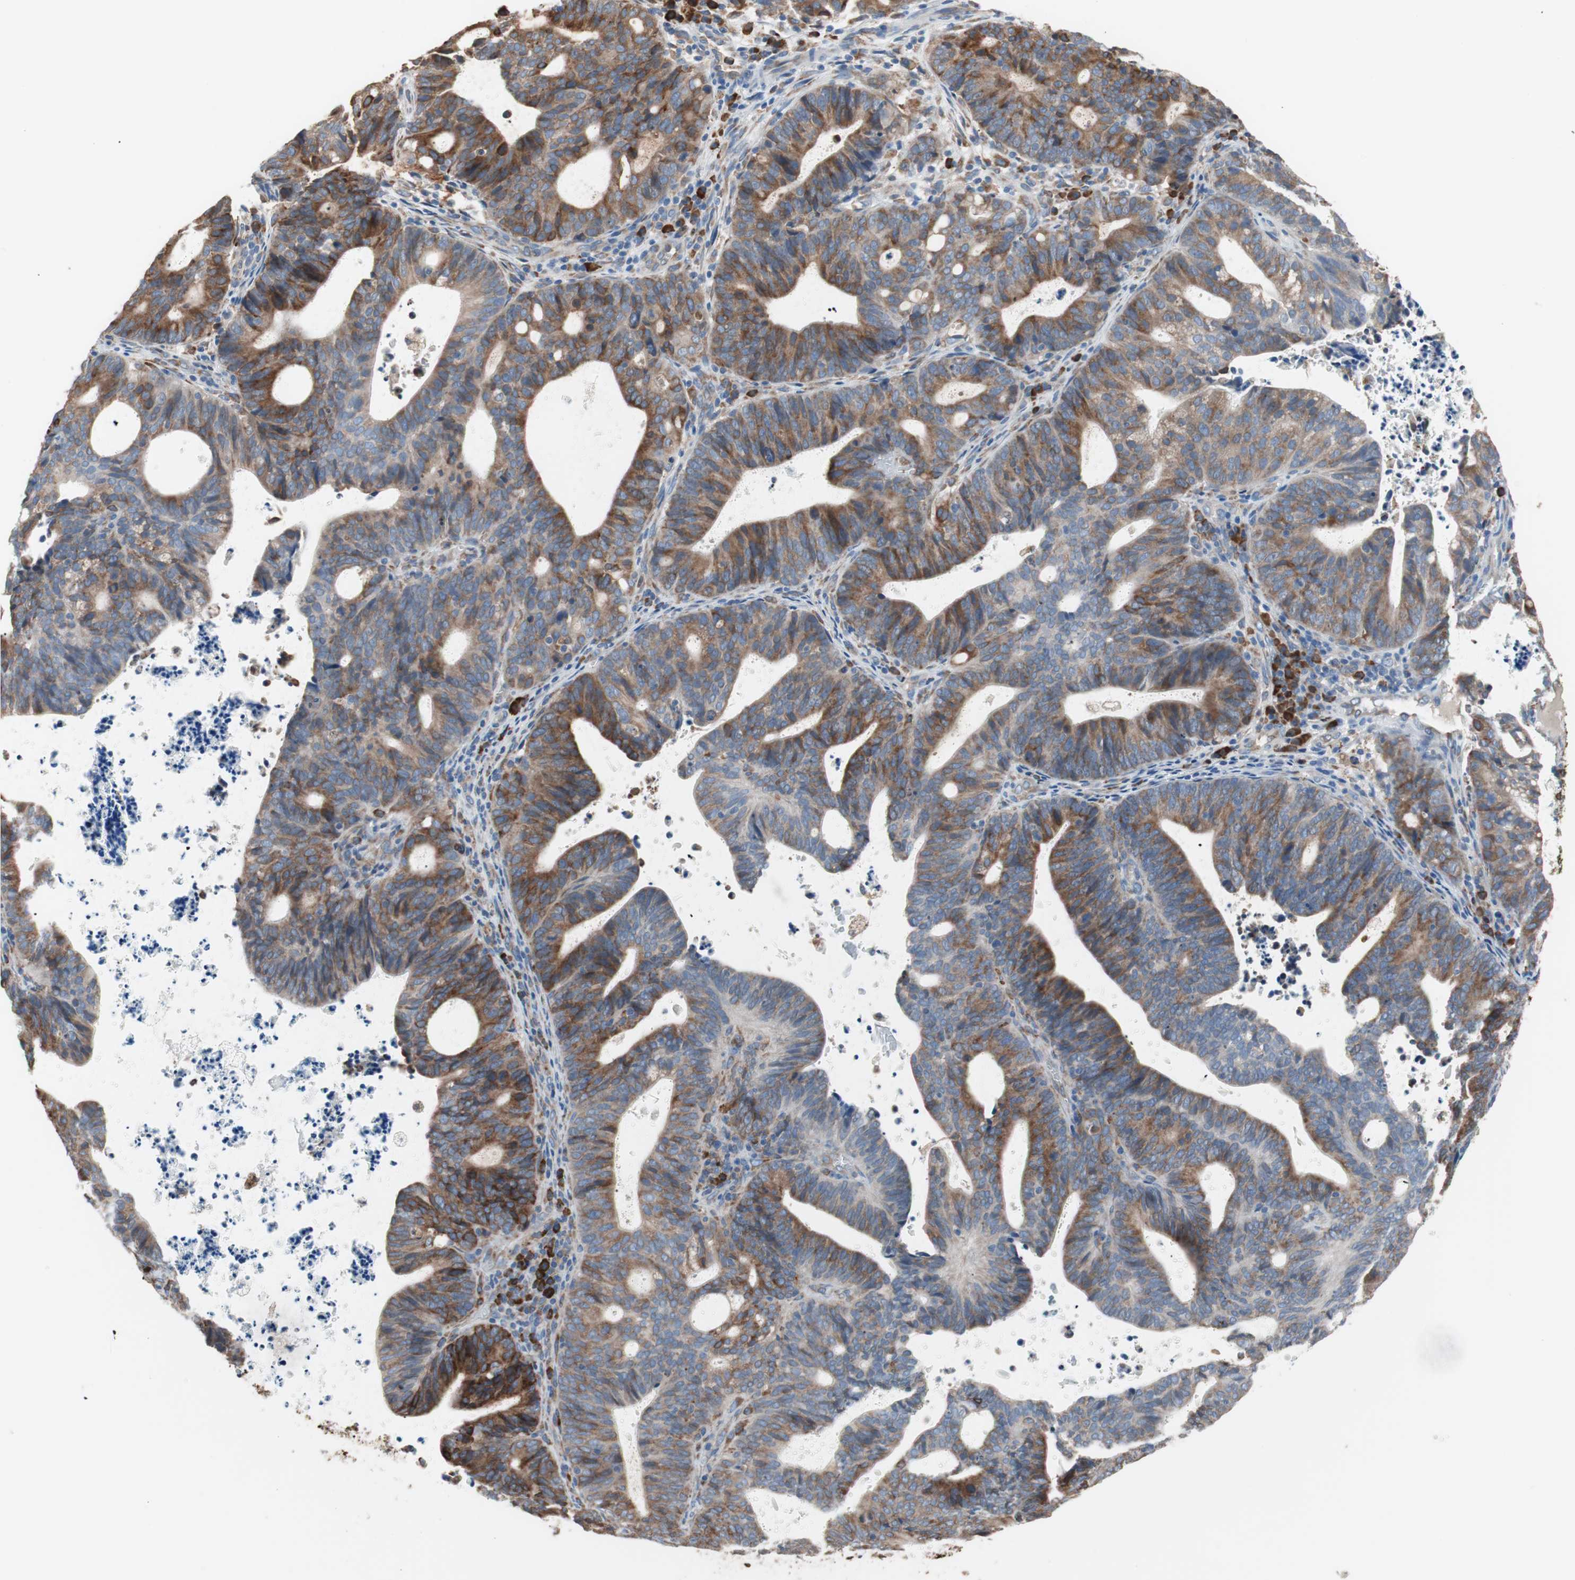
{"staining": {"intensity": "strong", "quantity": ">75%", "location": "cytoplasmic/membranous"}, "tissue": "endometrial cancer", "cell_type": "Tumor cells", "image_type": "cancer", "snomed": [{"axis": "morphology", "description": "Adenocarcinoma, NOS"}, {"axis": "topography", "description": "Uterus"}], "caption": "Immunohistochemistry staining of endometrial adenocarcinoma, which reveals high levels of strong cytoplasmic/membranous staining in approximately >75% of tumor cells indicating strong cytoplasmic/membranous protein staining. The staining was performed using DAB (brown) for protein detection and nuclei were counterstained in hematoxylin (blue).", "gene": "SLC27A4", "patient": {"sex": "female", "age": 83}}